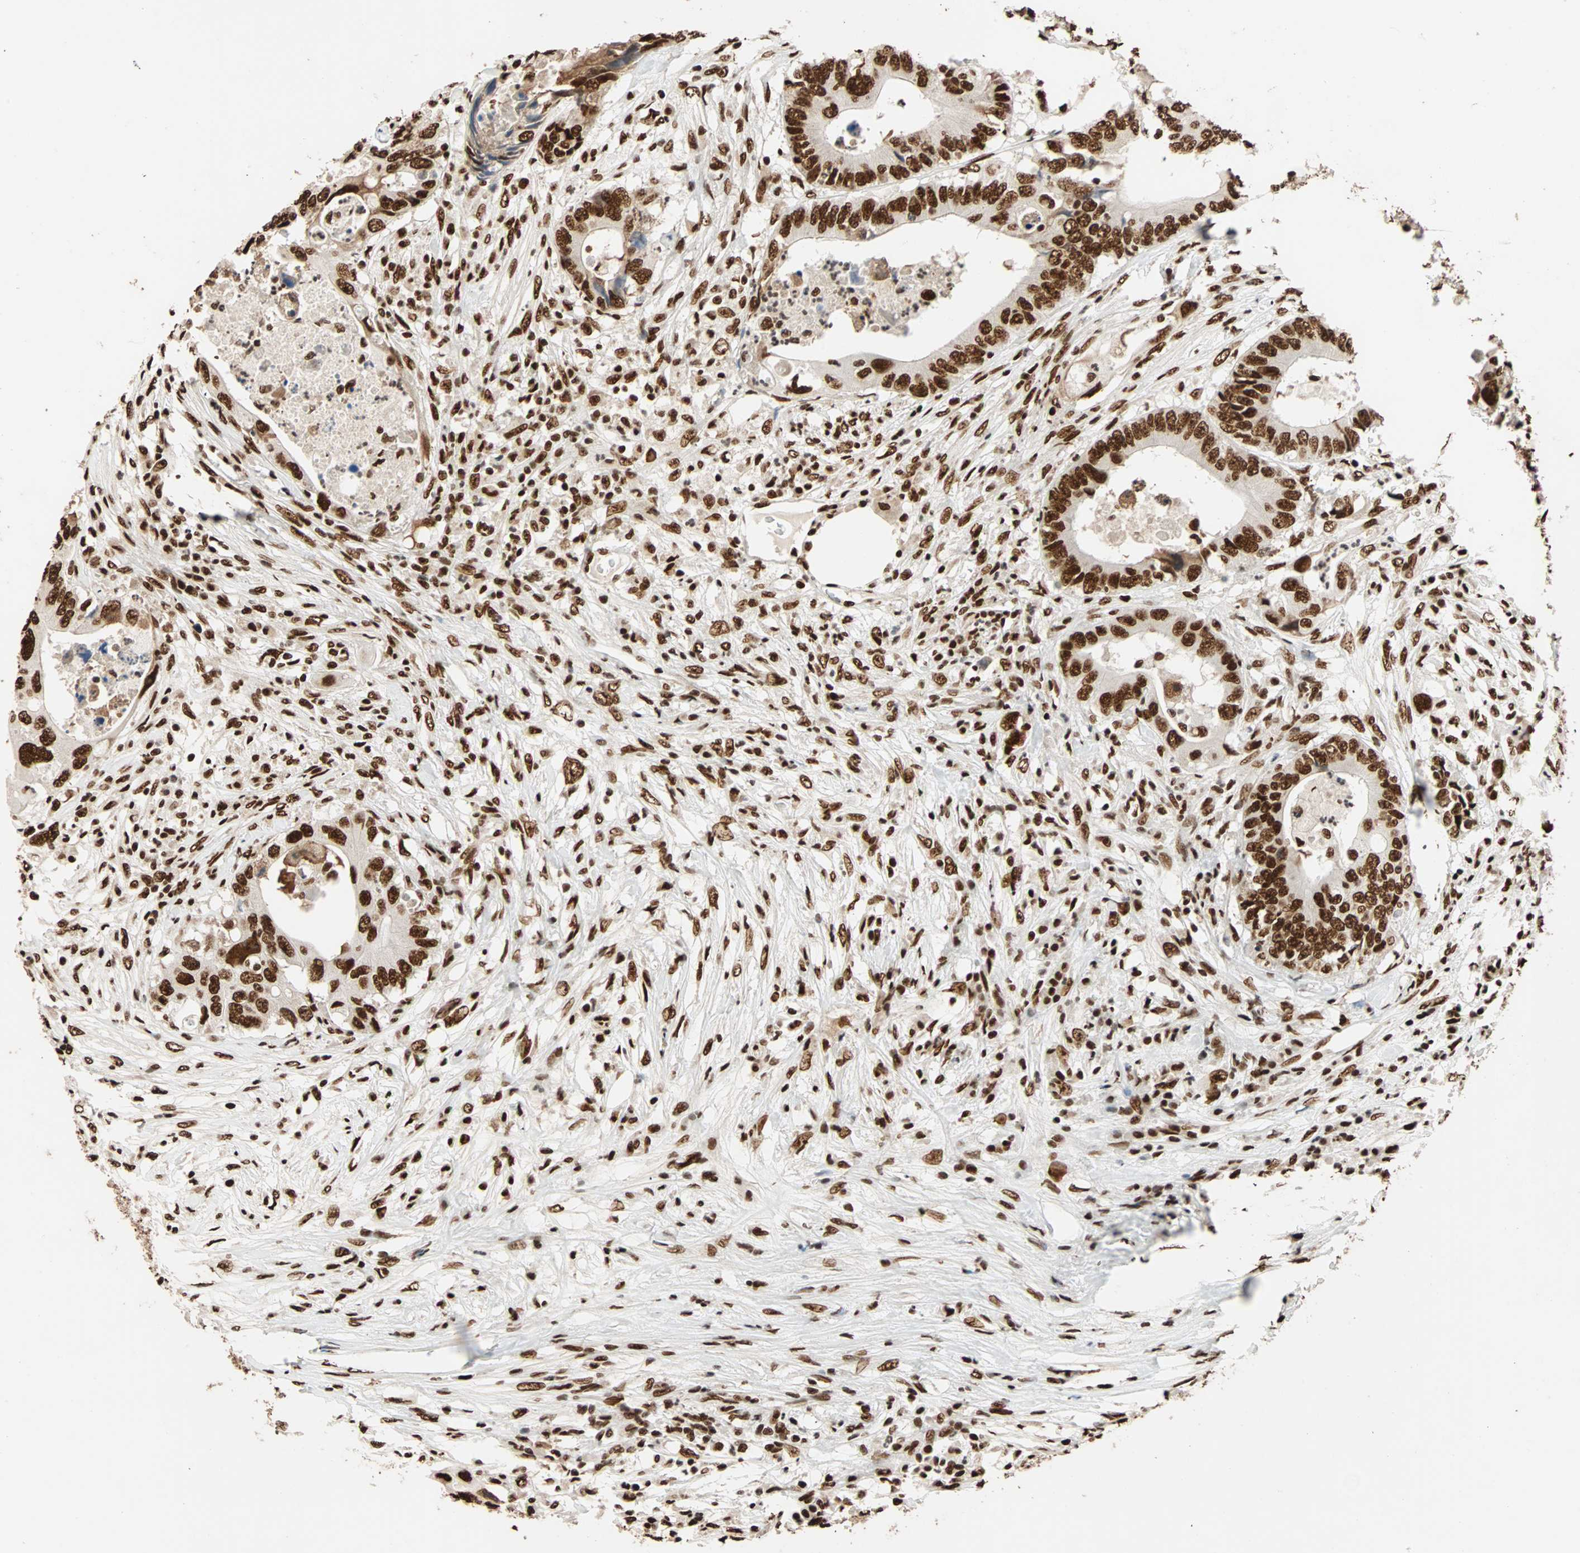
{"staining": {"intensity": "strong", "quantity": ">75%", "location": "nuclear"}, "tissue": "colorectal cancer", "cell_type": "Tumor cells", "image_type": "cancer", "snomed": [{"axis": "morphology", "description": "Adenocarcinoma, NOS"}, {"axis": "topography", "description": "Colon"}], "caption": "The histopathology image shows staining of colorectal cancer, revealing strong nuclear protein positivity (brown color) within tumor cells.", "gene": "ILF2", "patient": {"sex": "male", "age": 71}}